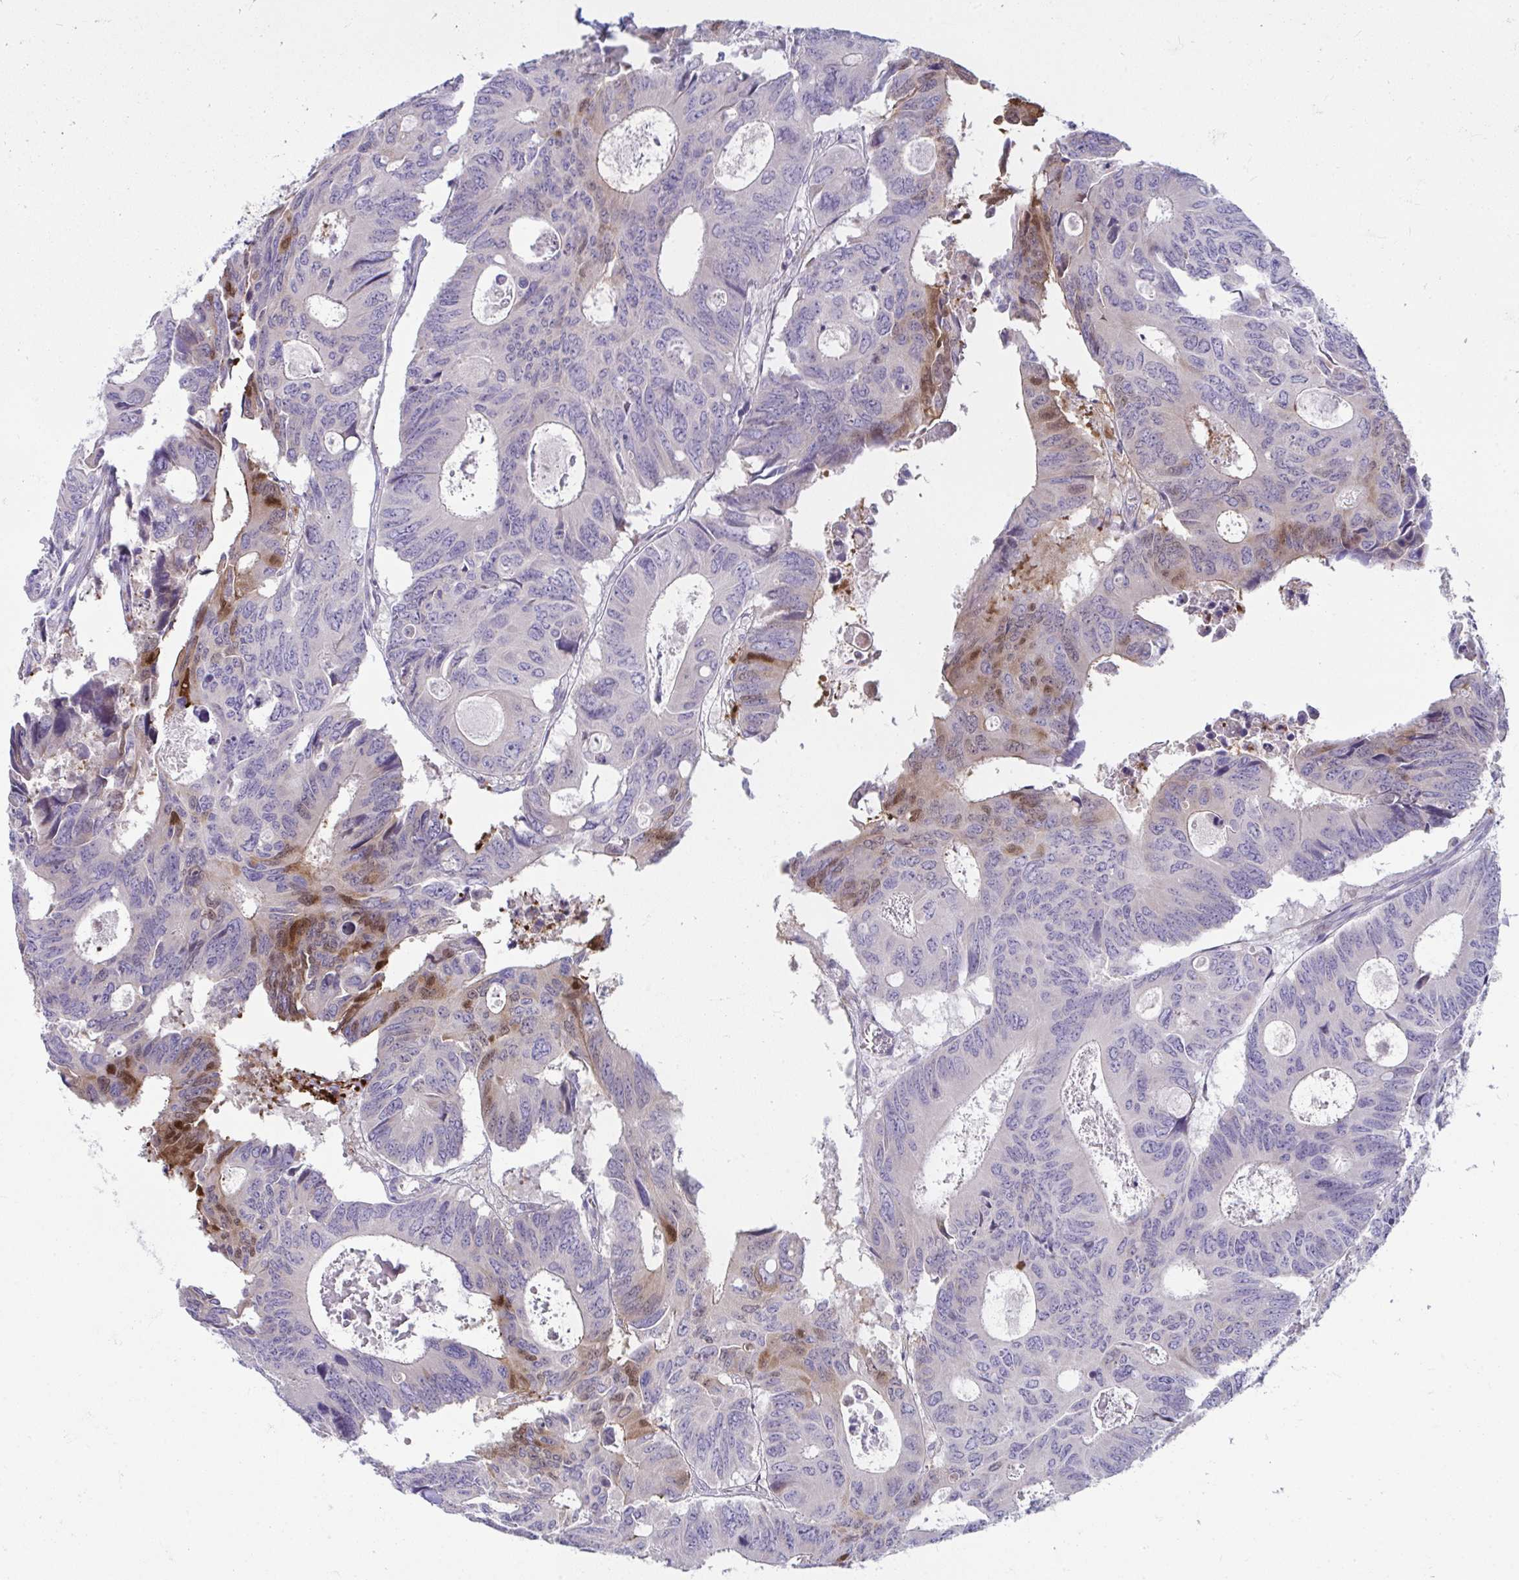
{"staining": {"intensity": "moderate", "quantity": "<25%", "location": "cytoplasmic/membranous,nuclear"}, "tissue": "colorectal cancer", "cell_type": "Tumor cells", "image_type": "cancer", "snomed": [{"axis": "morphology", "description": "Adenocarcinoma, NOS"}, {"axis": "topography", "description": "Rectum"}], "caption": "Immunohistochemistry (IHC) micrograph of neoplastic tissue: colorectal adenocarcinoma stained using immunohistochemistry exhibits low levels of moderate protein expression localized specifically in the cytoplasmic/membranous and nuclear of tumor cells, appearing as a cytoplasmic/membranous and nuclear brown color.", "gene": "PIGZ", "patient": {"sex": "male", "age": 76}}